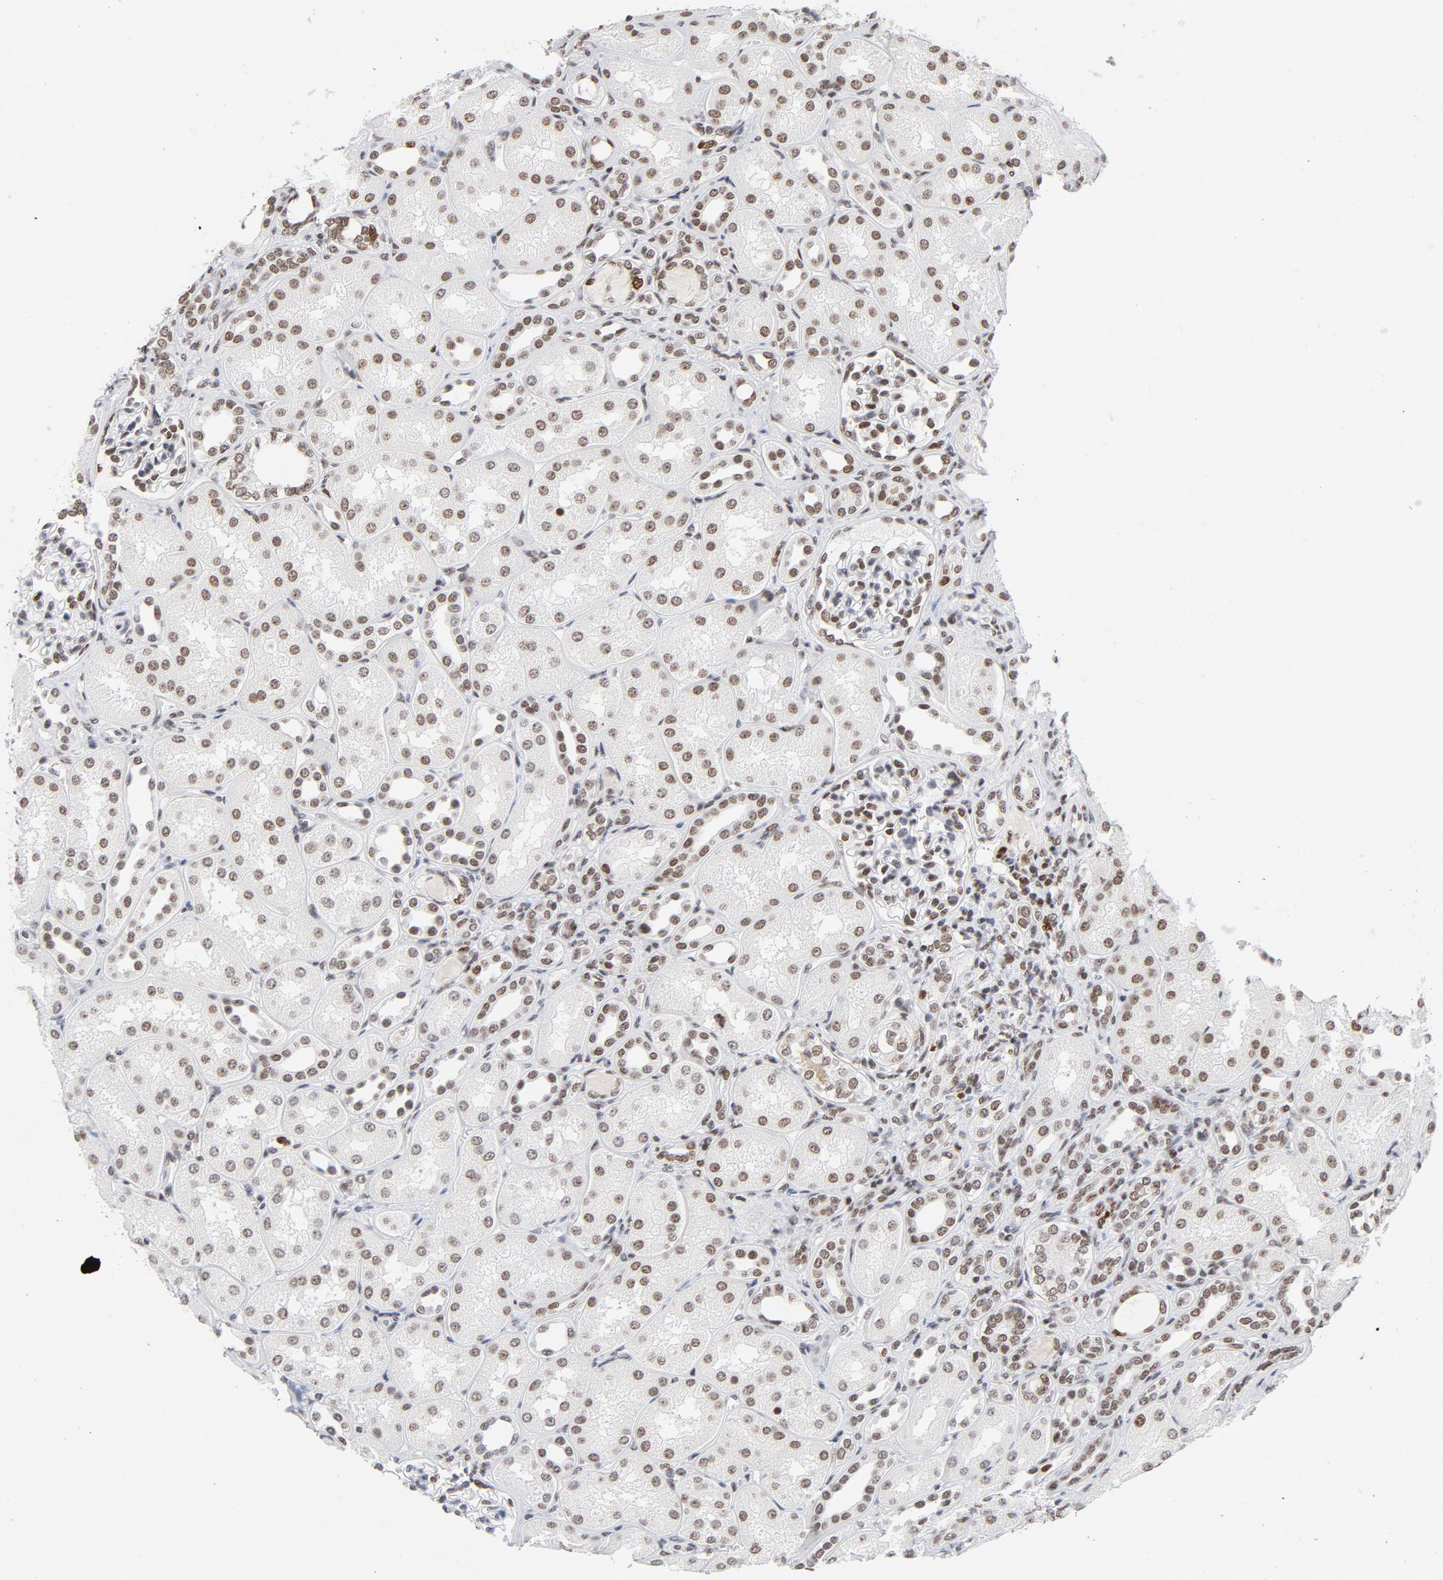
{"staining": {"intensity": "moderate", "quantity": ">75%", "location": "nuclear"}, "tissue": "kidney", "cell_type": "Cells in glomeruli", "image_type": "normal", "snomed": [{"axis": "morphology", "description": "Normal tissue, NOS"}, {"axis": "topography", "description": "Kidney"}], "caption": "IHC histopathology image of normal kidney stained for a protein (brown), which shows medium levels of moderate nuclear expression in about >75% of cells in glomeruli.", "gene": "RFC4", "patient": {"sex": "male", "age": 7}}